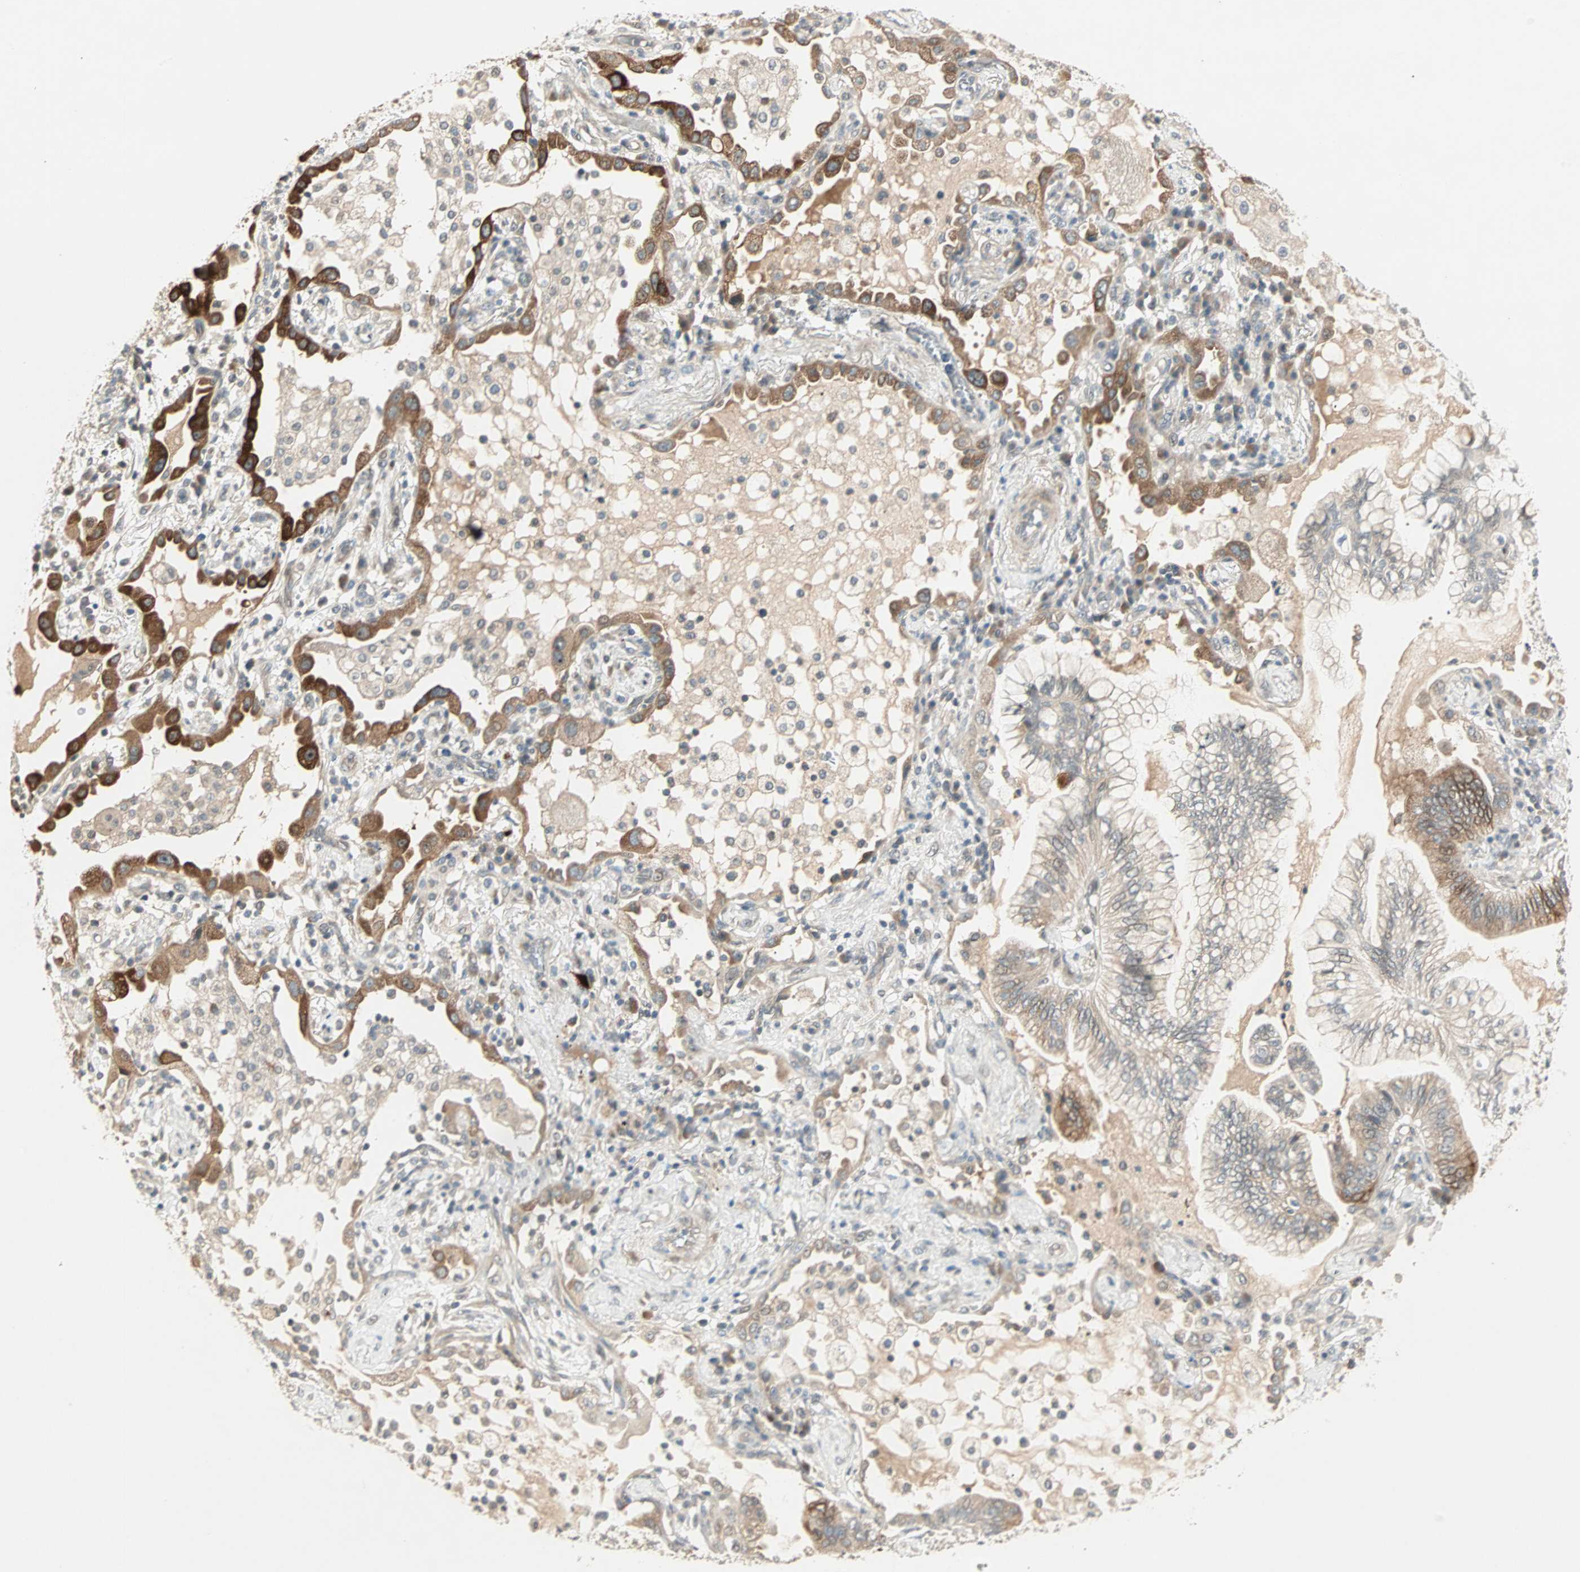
{"staining": {"intensity": "moderate", "quantity": "<25%", "location": "cytoplasmic/membranous"}, "tissue": "lung cancer", "cell_type": "Tumor cells", "image_type": "cancer", "snomed": [{"axis": "morphology", "description": "Normal tissue, NOS"}, {"axis": "morphology", "description": "Adenocarcinoma, NOS"}, {"axis": "topography", "description": "Bronchus"}, {"axis": "topography", "description": "Lung"}], "caption": "Protein staining of lung cancer (adenocarcinoma) tissue demonstrates moderate cytoplasmic/membranous positivity in about <25% of tumor cells. (brown staining indicates protein expression, while blue staining denotes nuclei).", "gene": "ACSL5", "patient": {"sex": "female", "age": 70}}